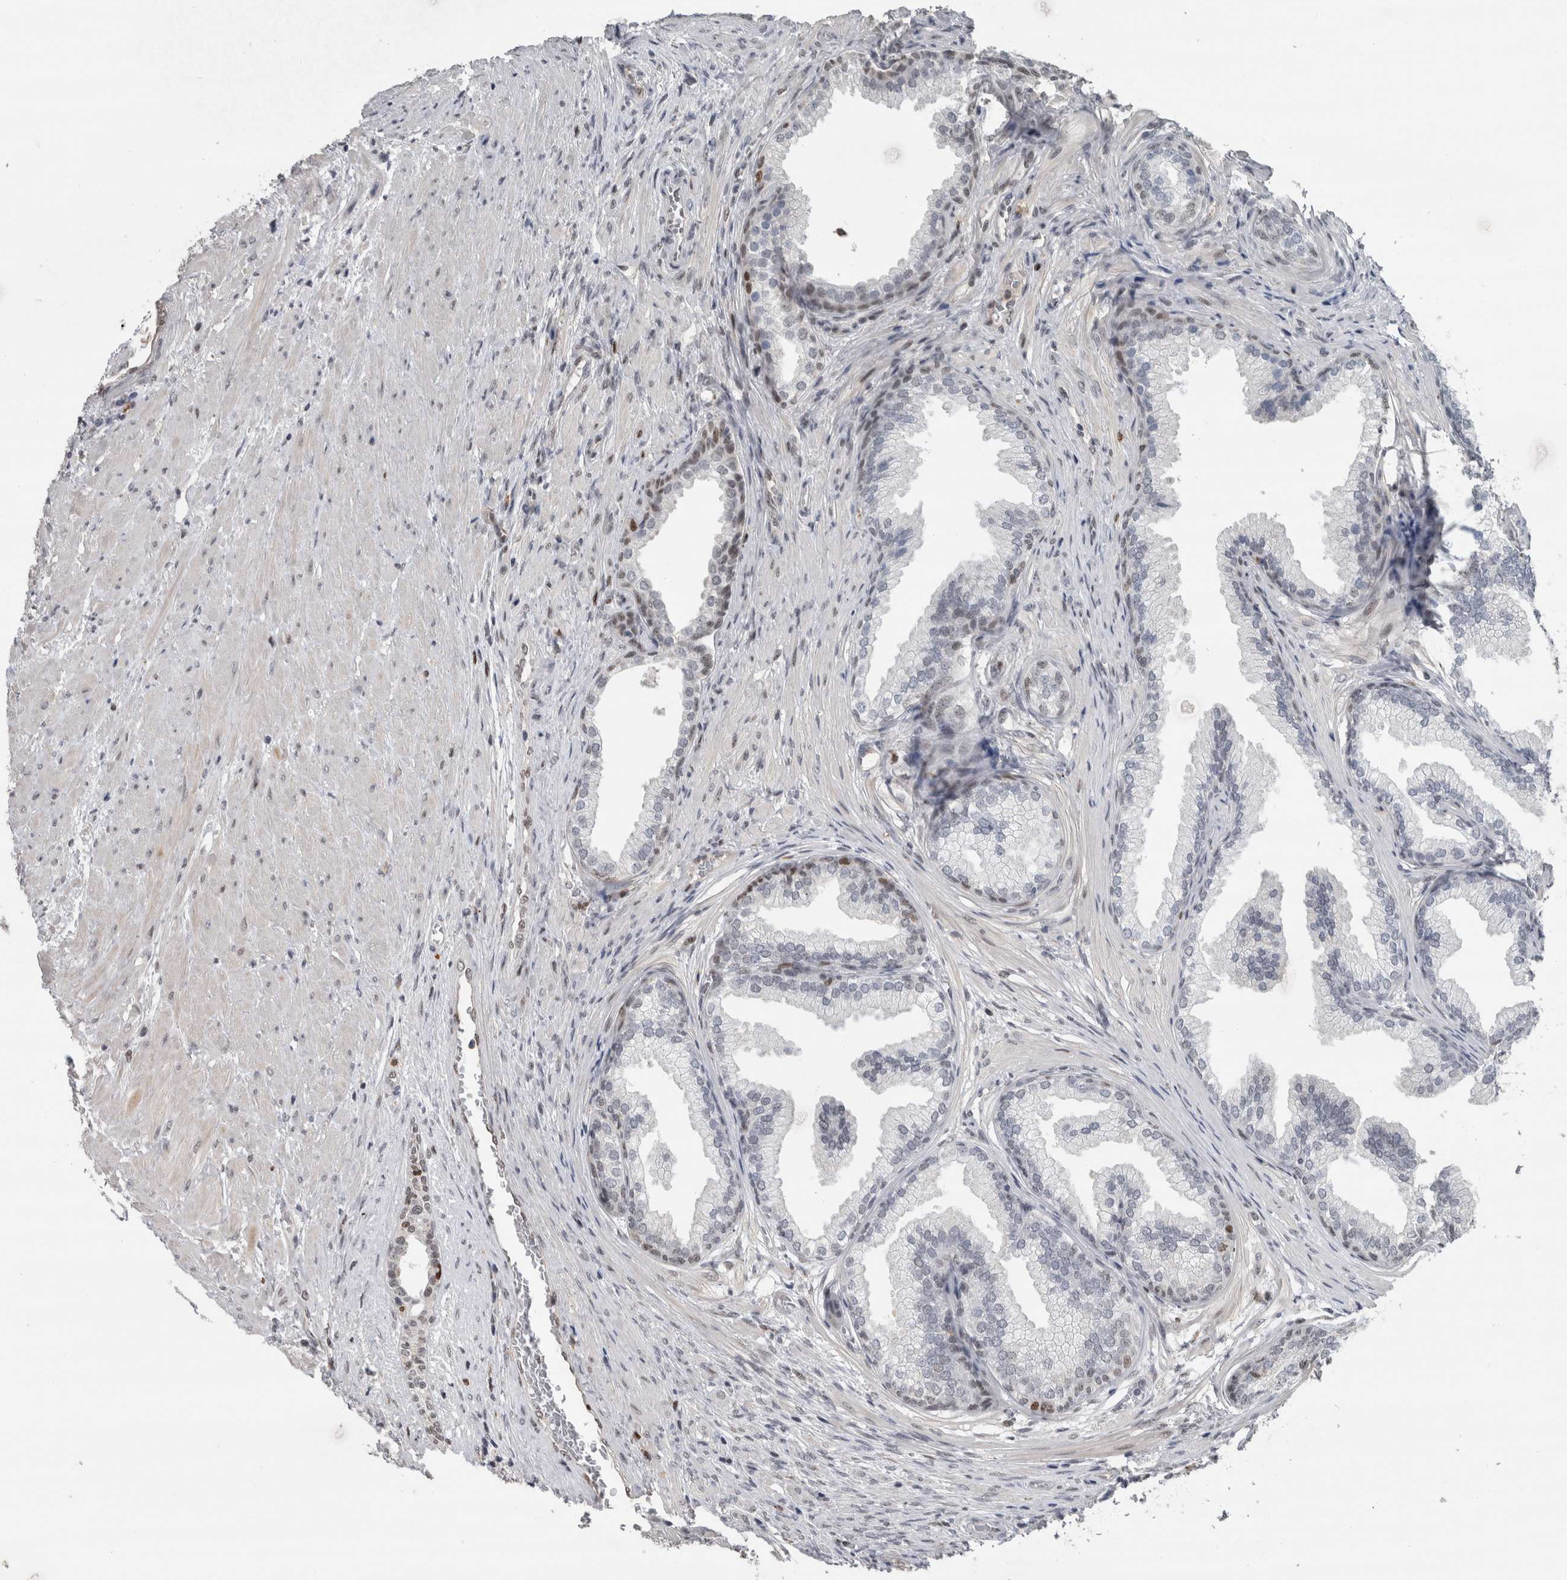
{"staining": {"intensity": "weak", "quantity": "<25%", "location": "nuclear"}, "tissue": "prostate", "cell_type": "Glandular cells", "image_type": "normal", "snomed": [{"axis": "morphology", "description": "Normal tissue, NOS"}, {"axis": "topography", "description": "Prostate"}], "caption": "Immunohistochemistry (IHC) image of unremarkable prostate: prostate stained with DAB displays no significant protein positivity in glandular cells.", "gene": "POLD2", "patient": {"sex": "male", "age": 76}}